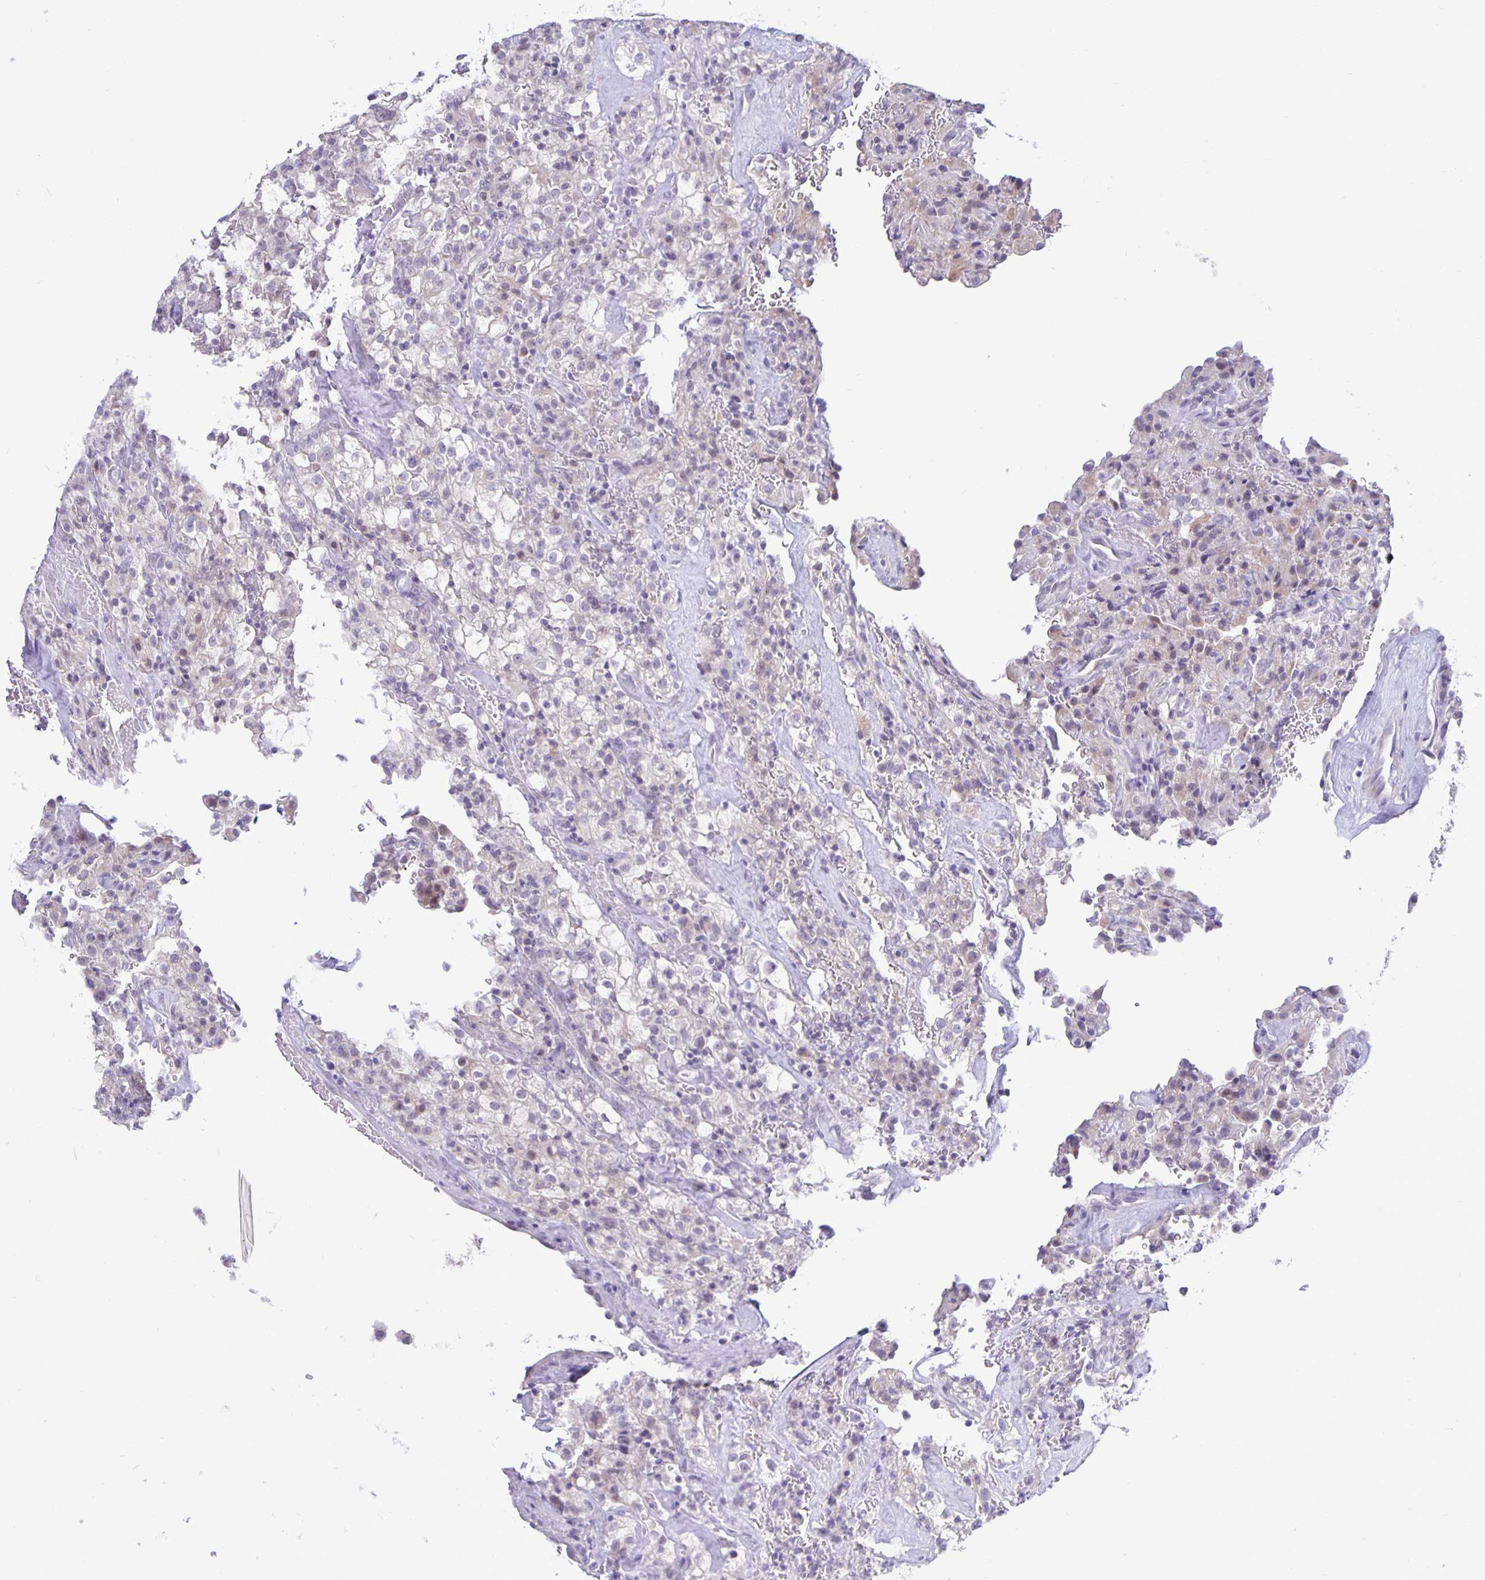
{"staining": {"intensity": "negative", "quantity": "none", "location": "none"}, "tissue": "renal cancer", "cell_type": "Tumor cells", "image_type": "cancer", "snomed": [{"axis": "morphology", "description": "Adenocarcinoma, NOS"}, {"axis": "topography", "description": "Kidney"}], "caption": "This micrograph is of renal cancer (adenocarcinoma) stained with immunohistochemistry to label a protein in brown with the nuclei are counter-stained blue. There is no staining in tumor cells. (DAB (3,3'-diaminobenzidine) immunohistochemistry visualized using brightfield microscopy, high magnification).", "gene": "ERBB2", "patient": {"sex": "female", "age": 74}}